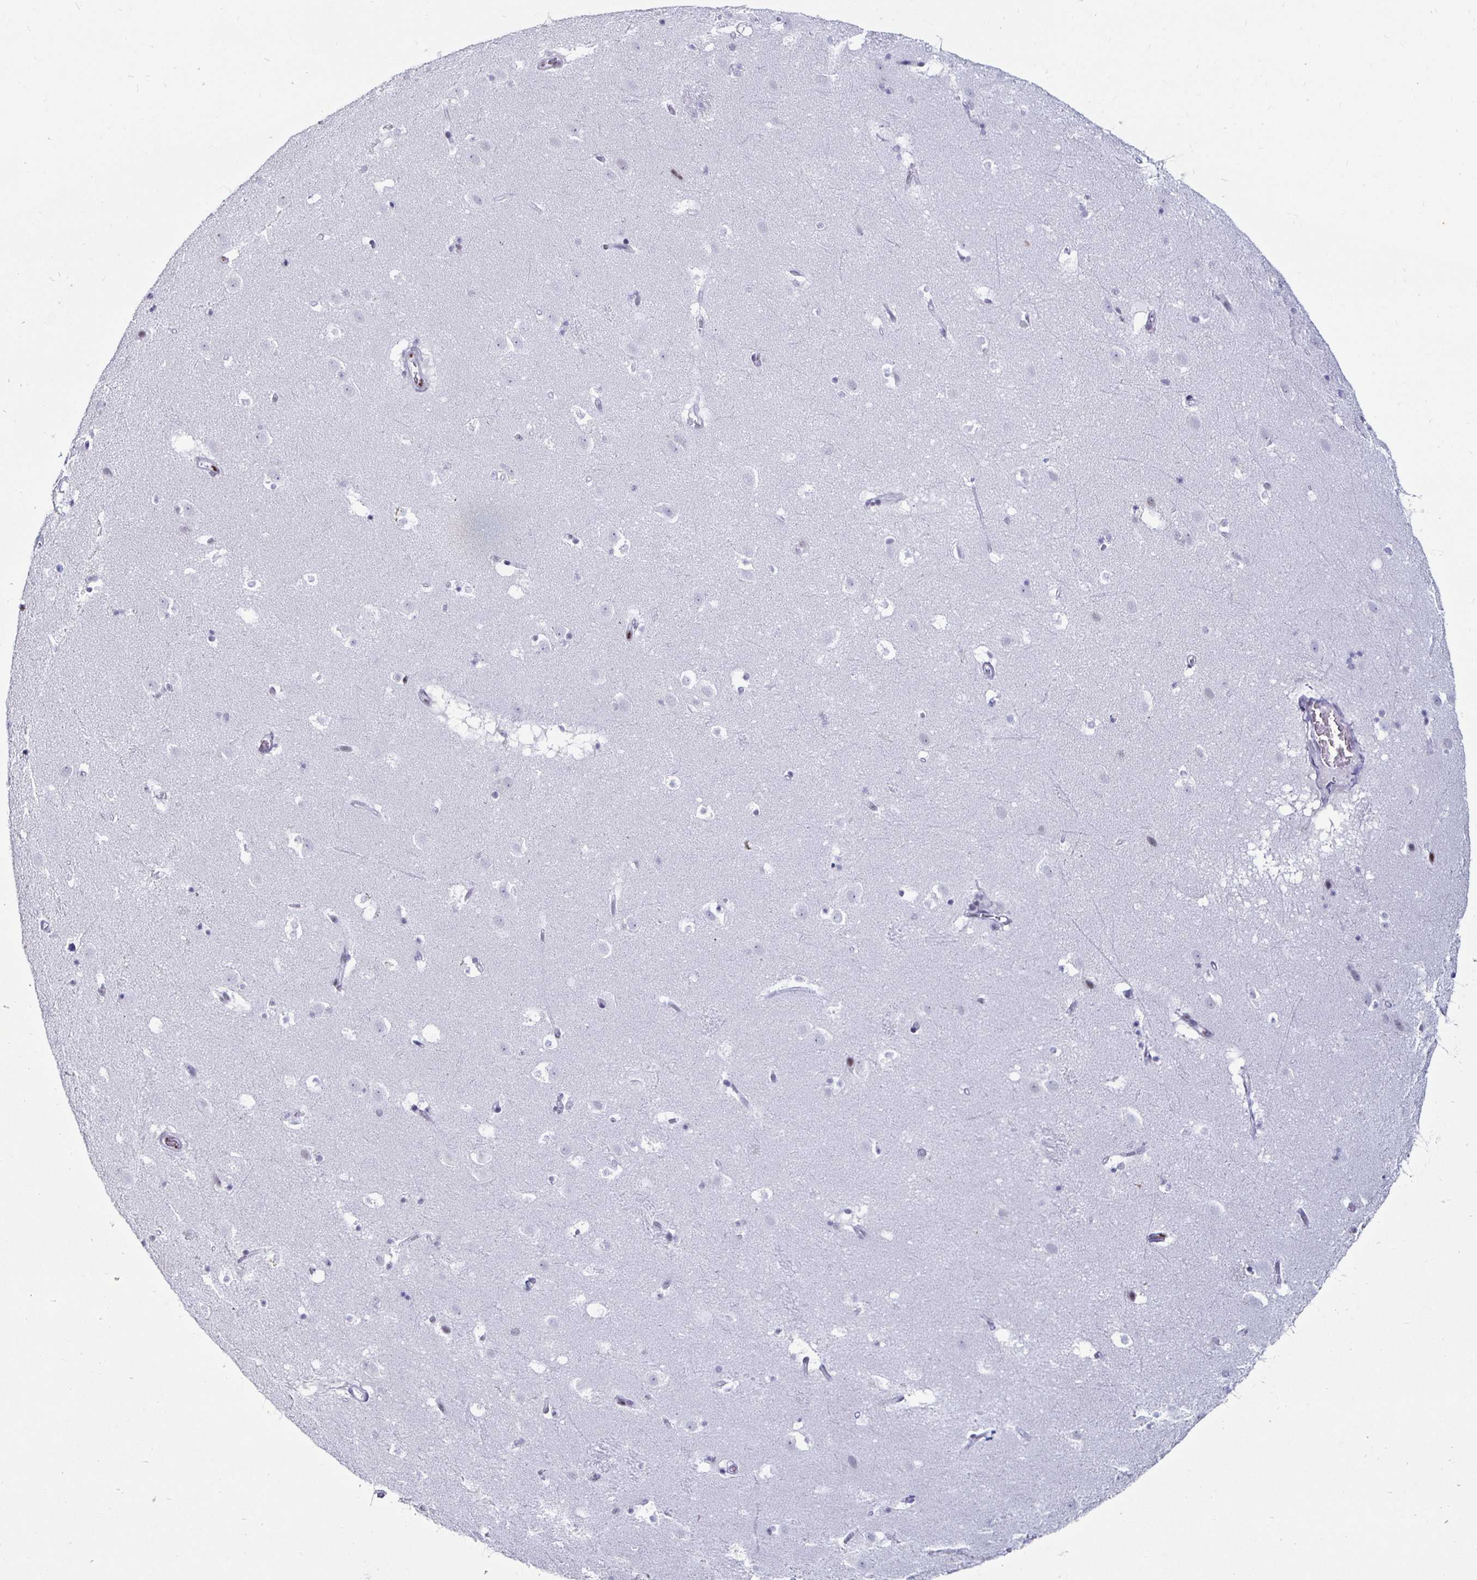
{"staining": {"intensity": "negative", "quantity": "none", "location": "none"}, "tissue": "caudate", "cell_type": "Glial cells", "image_type": "normal", "snomed": [{"axis": "morphology", "description": "Normal tissue, NOS"}, {"axis": "topography", "description": "Lateral ventricle wall"}], "caption": "The histopathology image shows no staining of glial cells in normal caudate. Nuclei are stained in blue.", "gene": "DDX39B", "patient": {"sex": "male", "age": 37}}